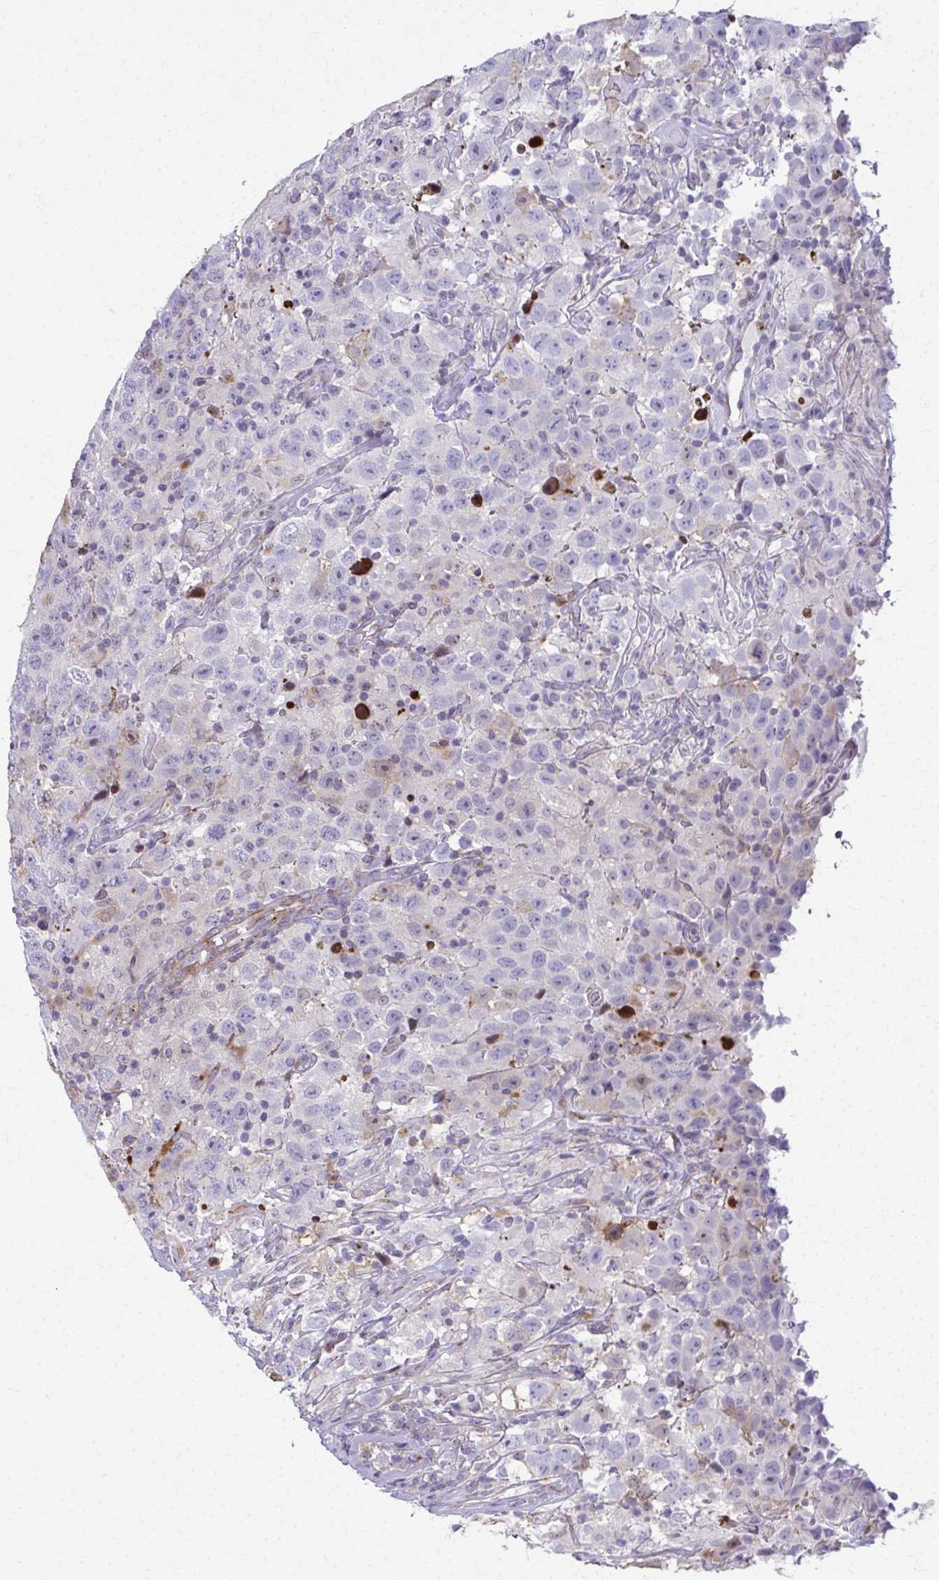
{"staining": {"intensity": "negative", "quantity": "none", "location": "none"}, "tissue": "testis cancer", "cell_type": "Tumor cells", "image_type": "cancer", "snomed": [{"axis": "morphology", "description": "Seminoma, NOS"}, {"axis": "topography", "description": "Testis"}], "caption": "Testis seminoma was stained to show a protein in brown. There is no significant positivity in tumor cells.", "gene": "LRRC4B", "patient": {"sex": "male", "age": 41}}